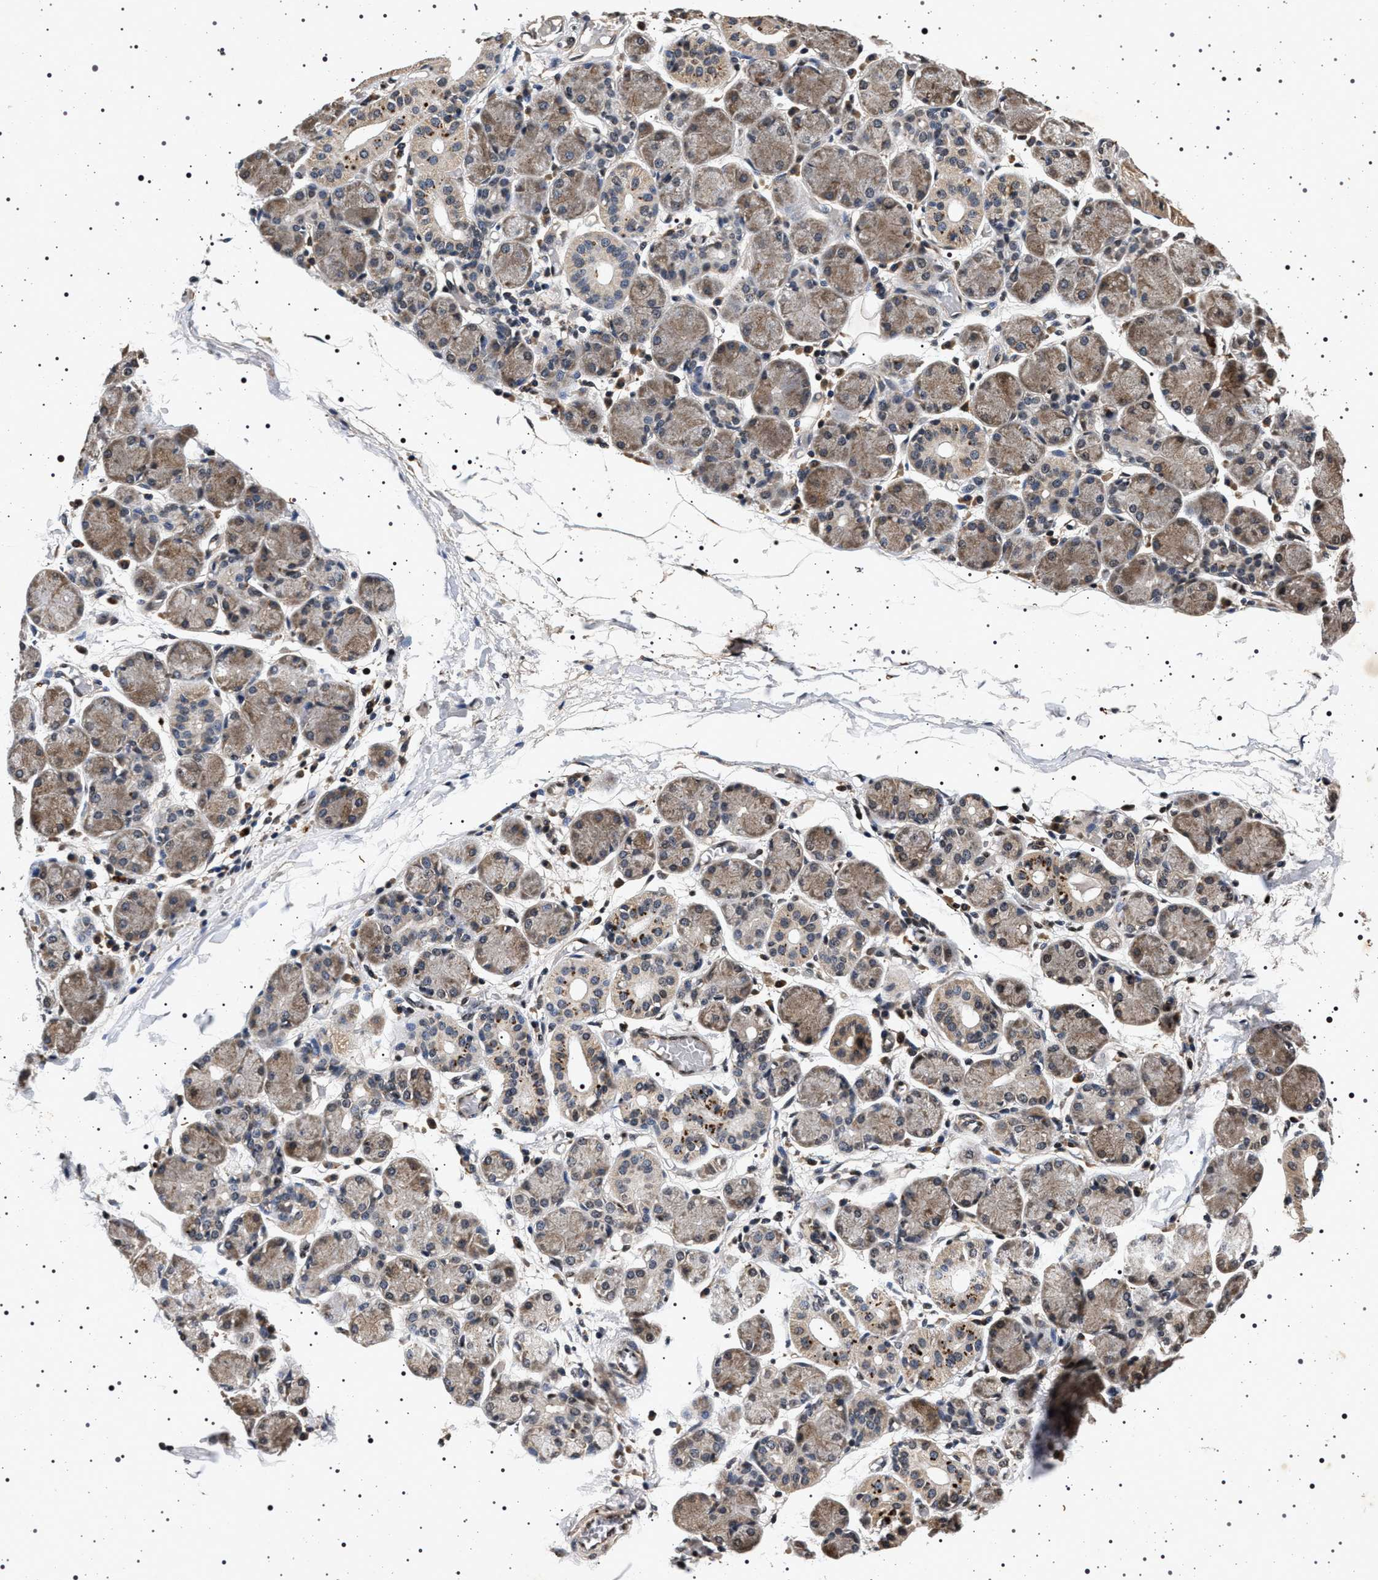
{"staining": {"intensity": "weak", "quantity": ">75%", "location": "cytoplasmic/membranous"}, "tissue": "salivary gland", "cell_type": "Glandular cells", "image_type": "normal", "snomed": [{"axis": "morphology", "description": "Normal tissue, NOS"}, {"axis": "topography", "description": "Salivary gland"}], "caption": "Protein analysis of normal salivary gland shows weak cytoplasmic/membranous positivity in about >75% of glandular cells.", "gene": "CDKN1B", "patient": {"sex": "female", "age": 24}}